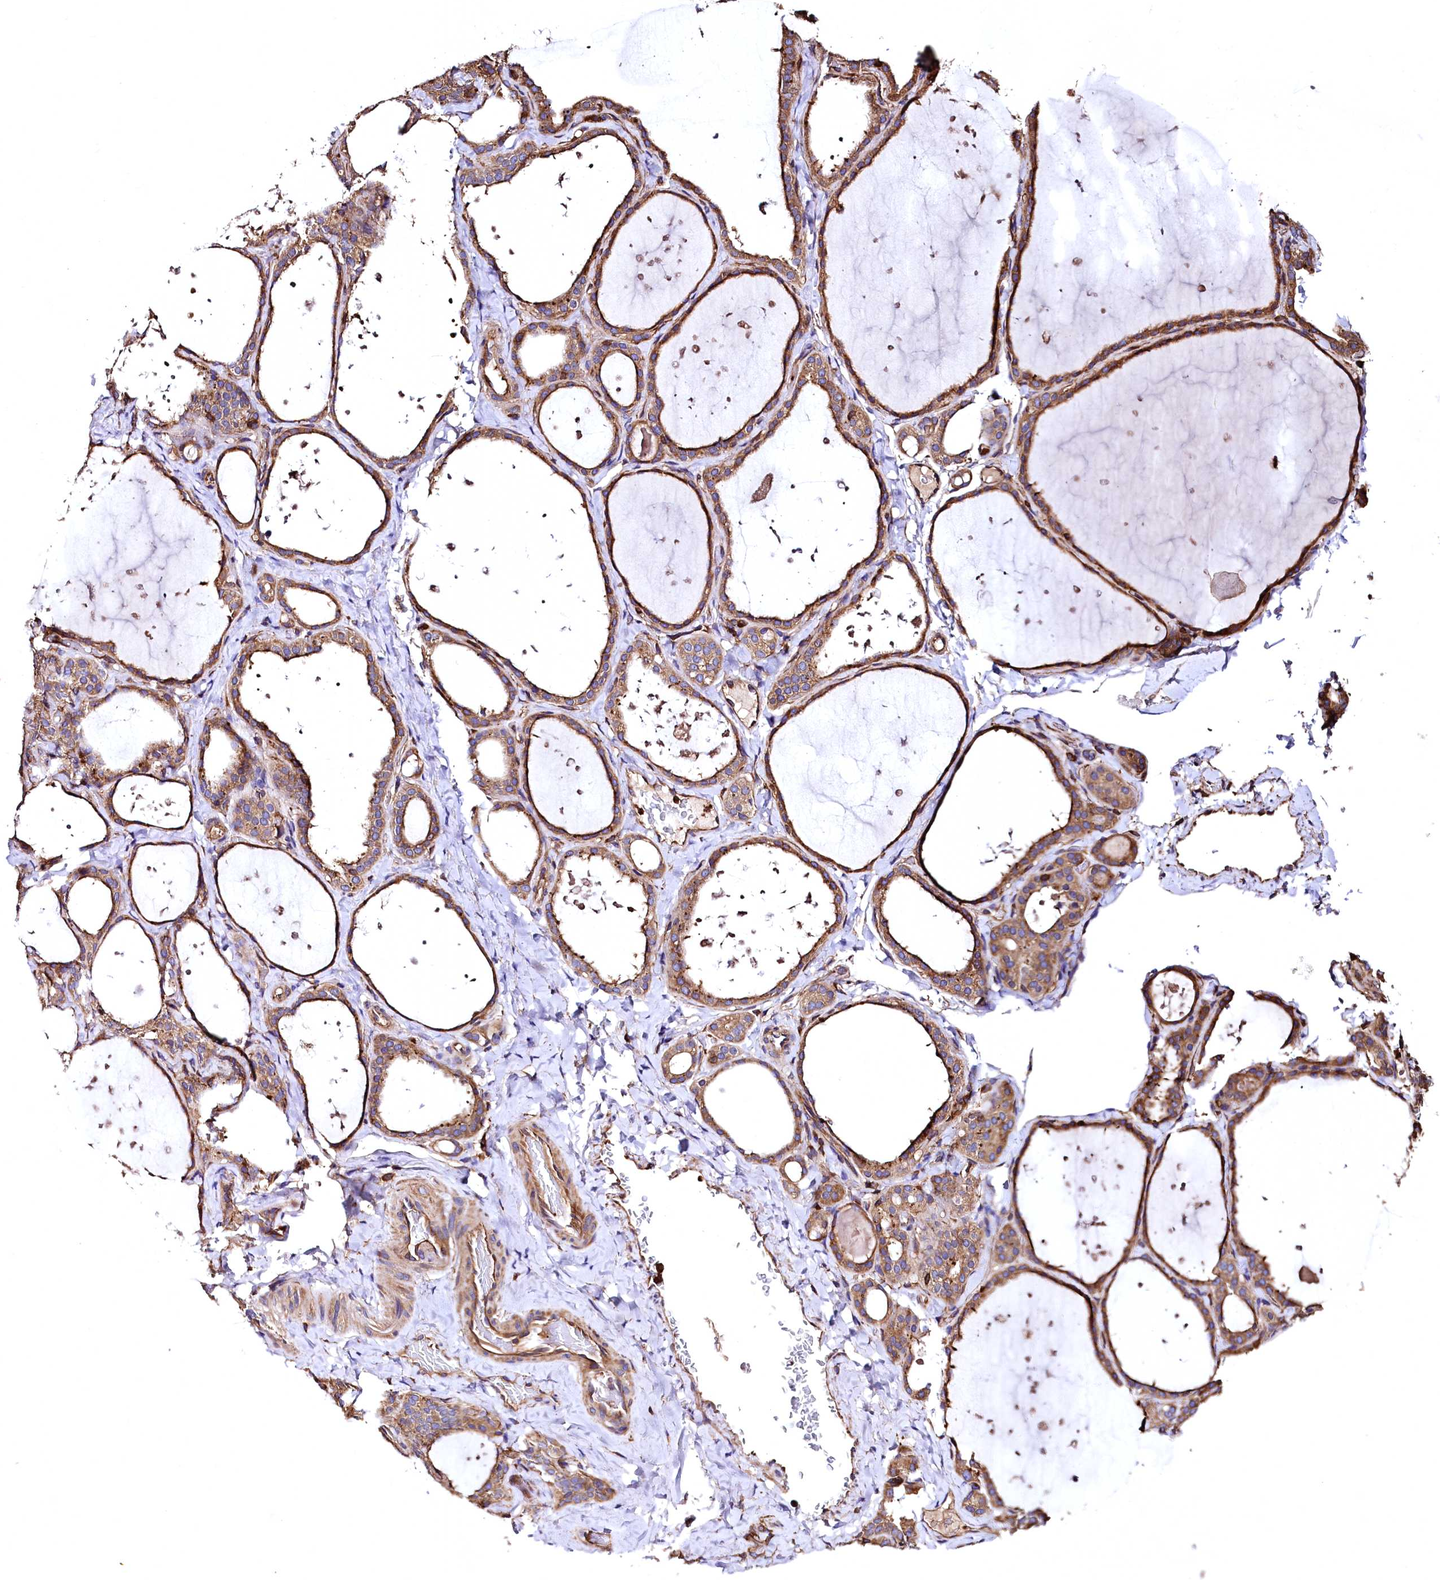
{"staining": {"intensity": "moderate", "quantity": "25%-75%", "location": "cytoplasmic/membranous"}, "tissue": "thyroid gland", "cell_type": "Glandular cells", "image_type": "normal", "snomed": [{"axis": "morphology", "description": "Normal tissue, NOS"}, {"axis": "topography", "description": "Thyroid gland"}], "caption": "Moderate cytoplasmic/membranous protein staining is appreciated in about 25%-75% of glandular cells in thyroid gland. The staining is performed using DAB (3,3'-diaminobenzidine) brown chromogen to label protein expression. The nuclei are counter-stained blue using hematoxylin.", "gene": "RARS2", "patient": {"sex": "female", "age": 44}}